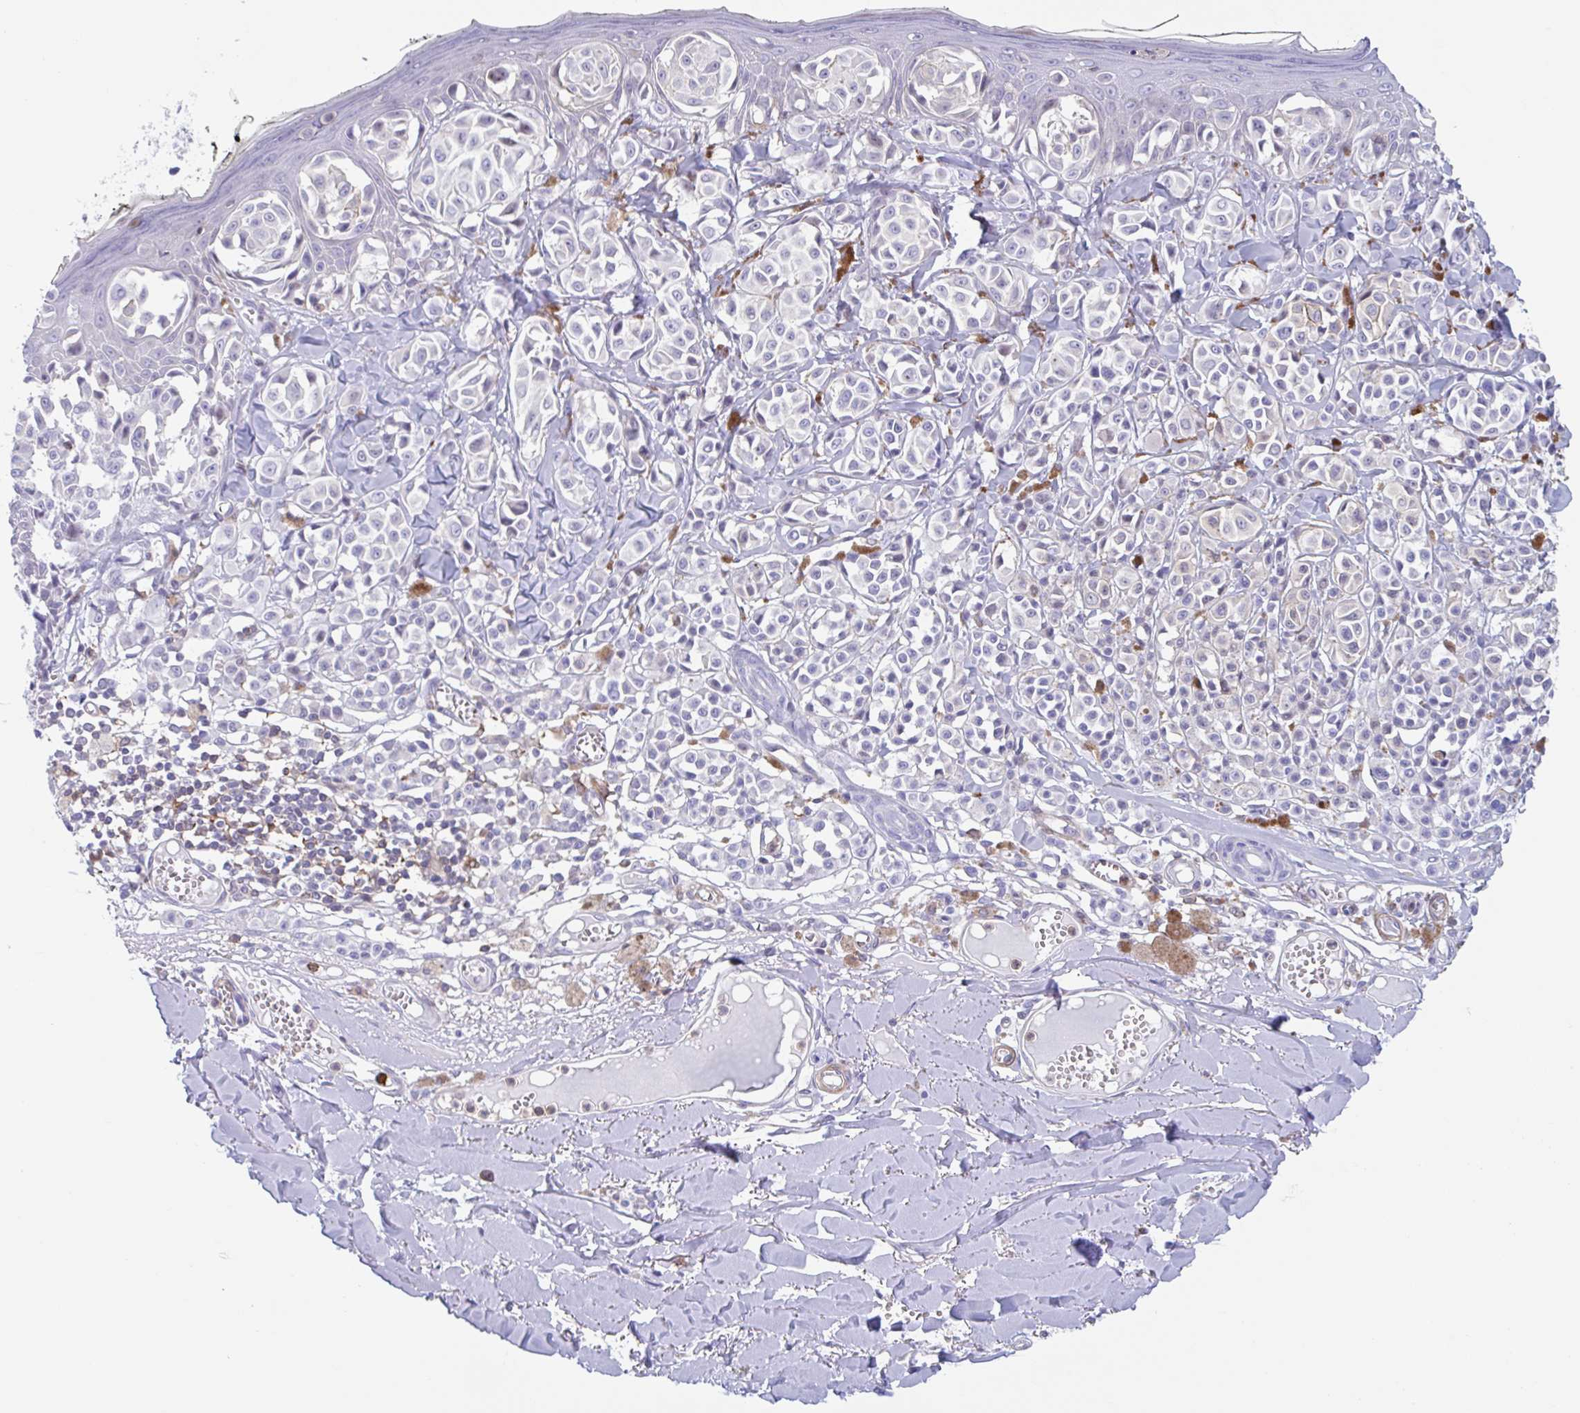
{"staining": {"intensity": "negative", "quantity": "none", "location": "none"}, "tissue": "melanoma", "cell_type": "Tumor cells", "image_type": "cancer", "snomed": [{"axis": "morphology", "description": "Malignant melanoma, NOS"}, {"axis": "topography", "description": "Skin"}], "caption": "A photomicrograph of human melanoma is negative for staining in tumor cells. The staining was performed using DAB to visualize the protein expression in brown, while the nuclei were stained in blue with hematoxylin (Magnification: 20x).", "gene": "EFHD1", "patient": {"sex": "female", "age": 43}}